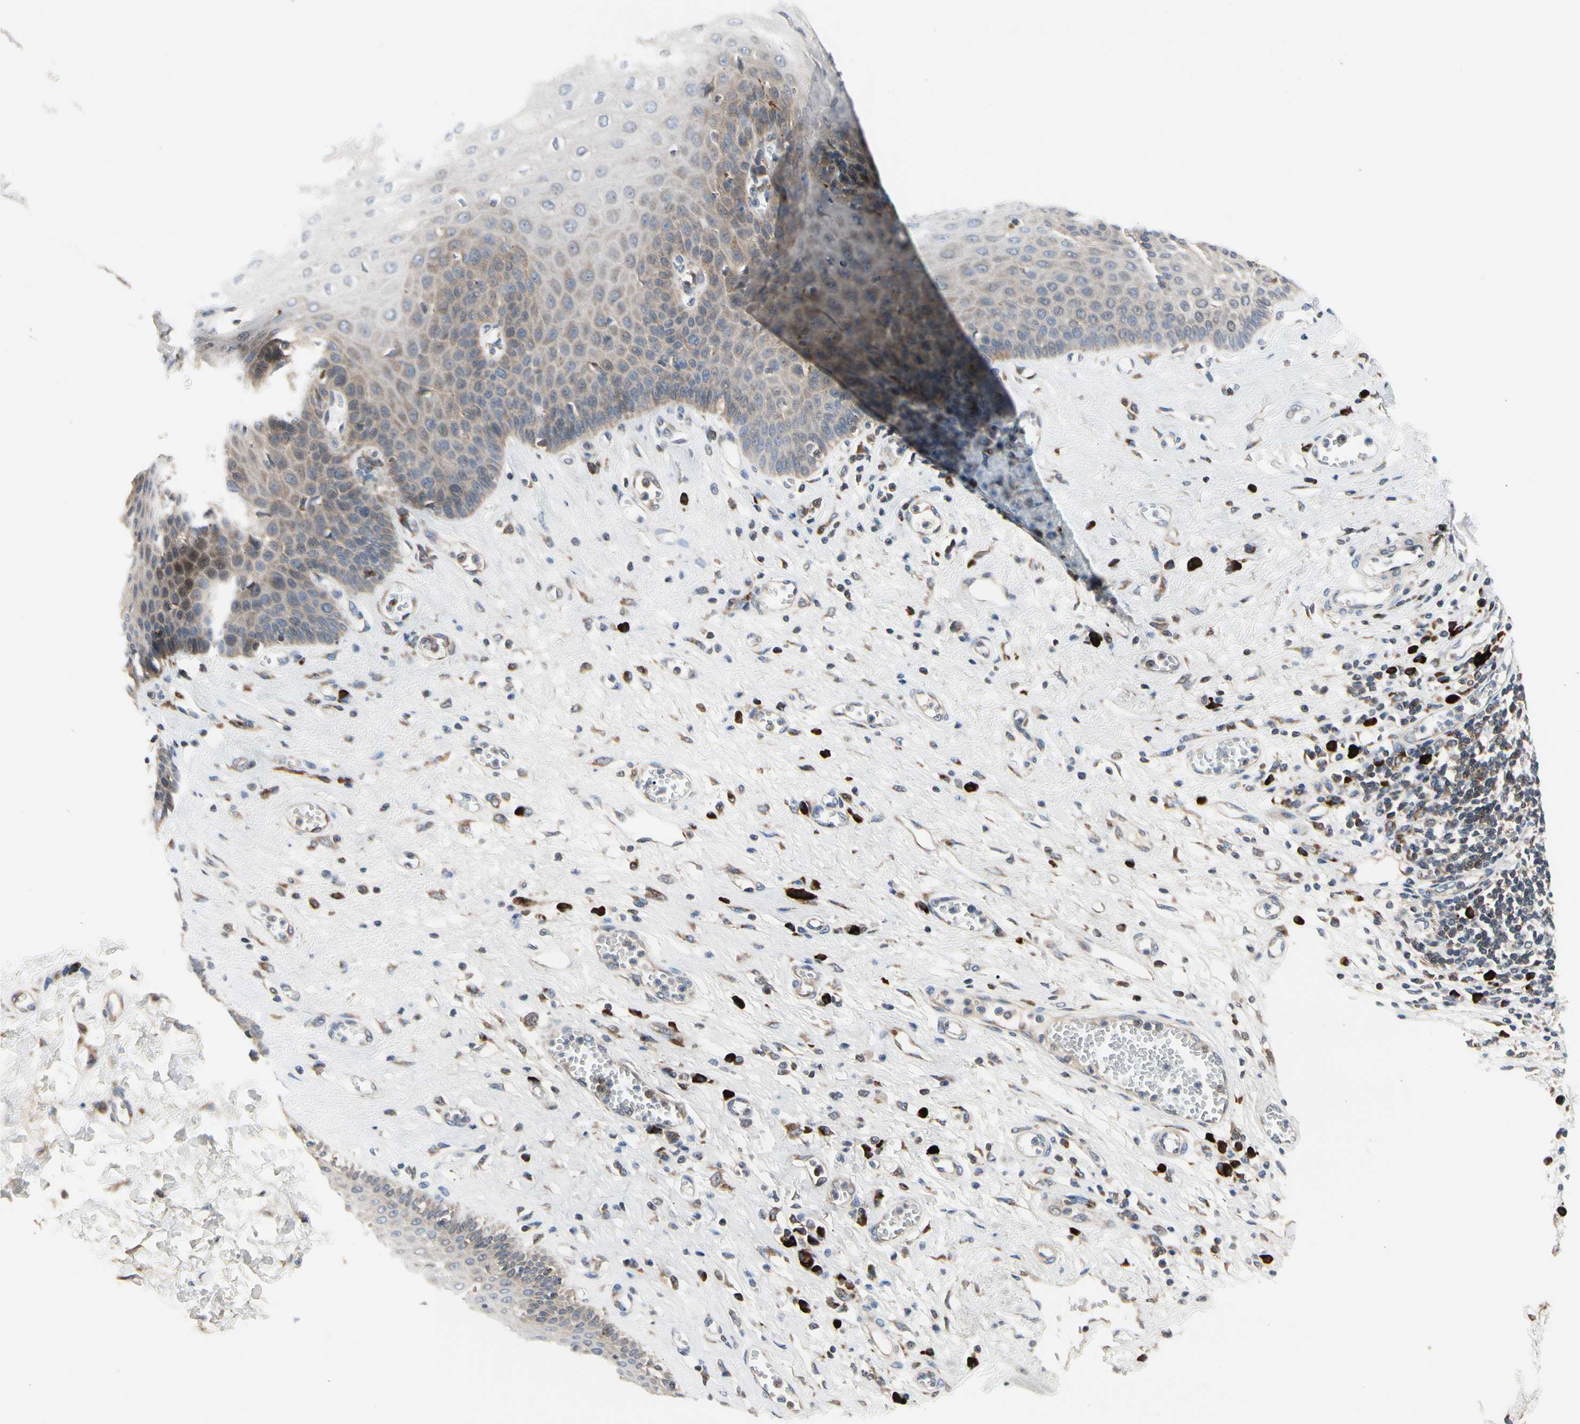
{"staining": {"intensity": "weak", "quantity": "25%-75%", "location": "cytoplasmic/membranous"}, "tissue": "esophagus", "cell_type": "Squamous epithelial cells", "image_type": "normal", "snomed": [{"axis": "morphology", "description": "Normal tissue, NOS"}, {"axis": "morphology", "description": "Squamous cell carcinoma, NOS"}, {"axis": "topography", "description": "Esophagus"}], "caption": "Protein analysis of unremarkable esophagus demonstrates weak cytoplasmic/membranous positivity in approximately 25%-75% of squamous epithelial cells. (IHC, brightfield microscopy, high magnification).", "gene": "MMEL1", "patient": {"sex": "male", "age": 65}}